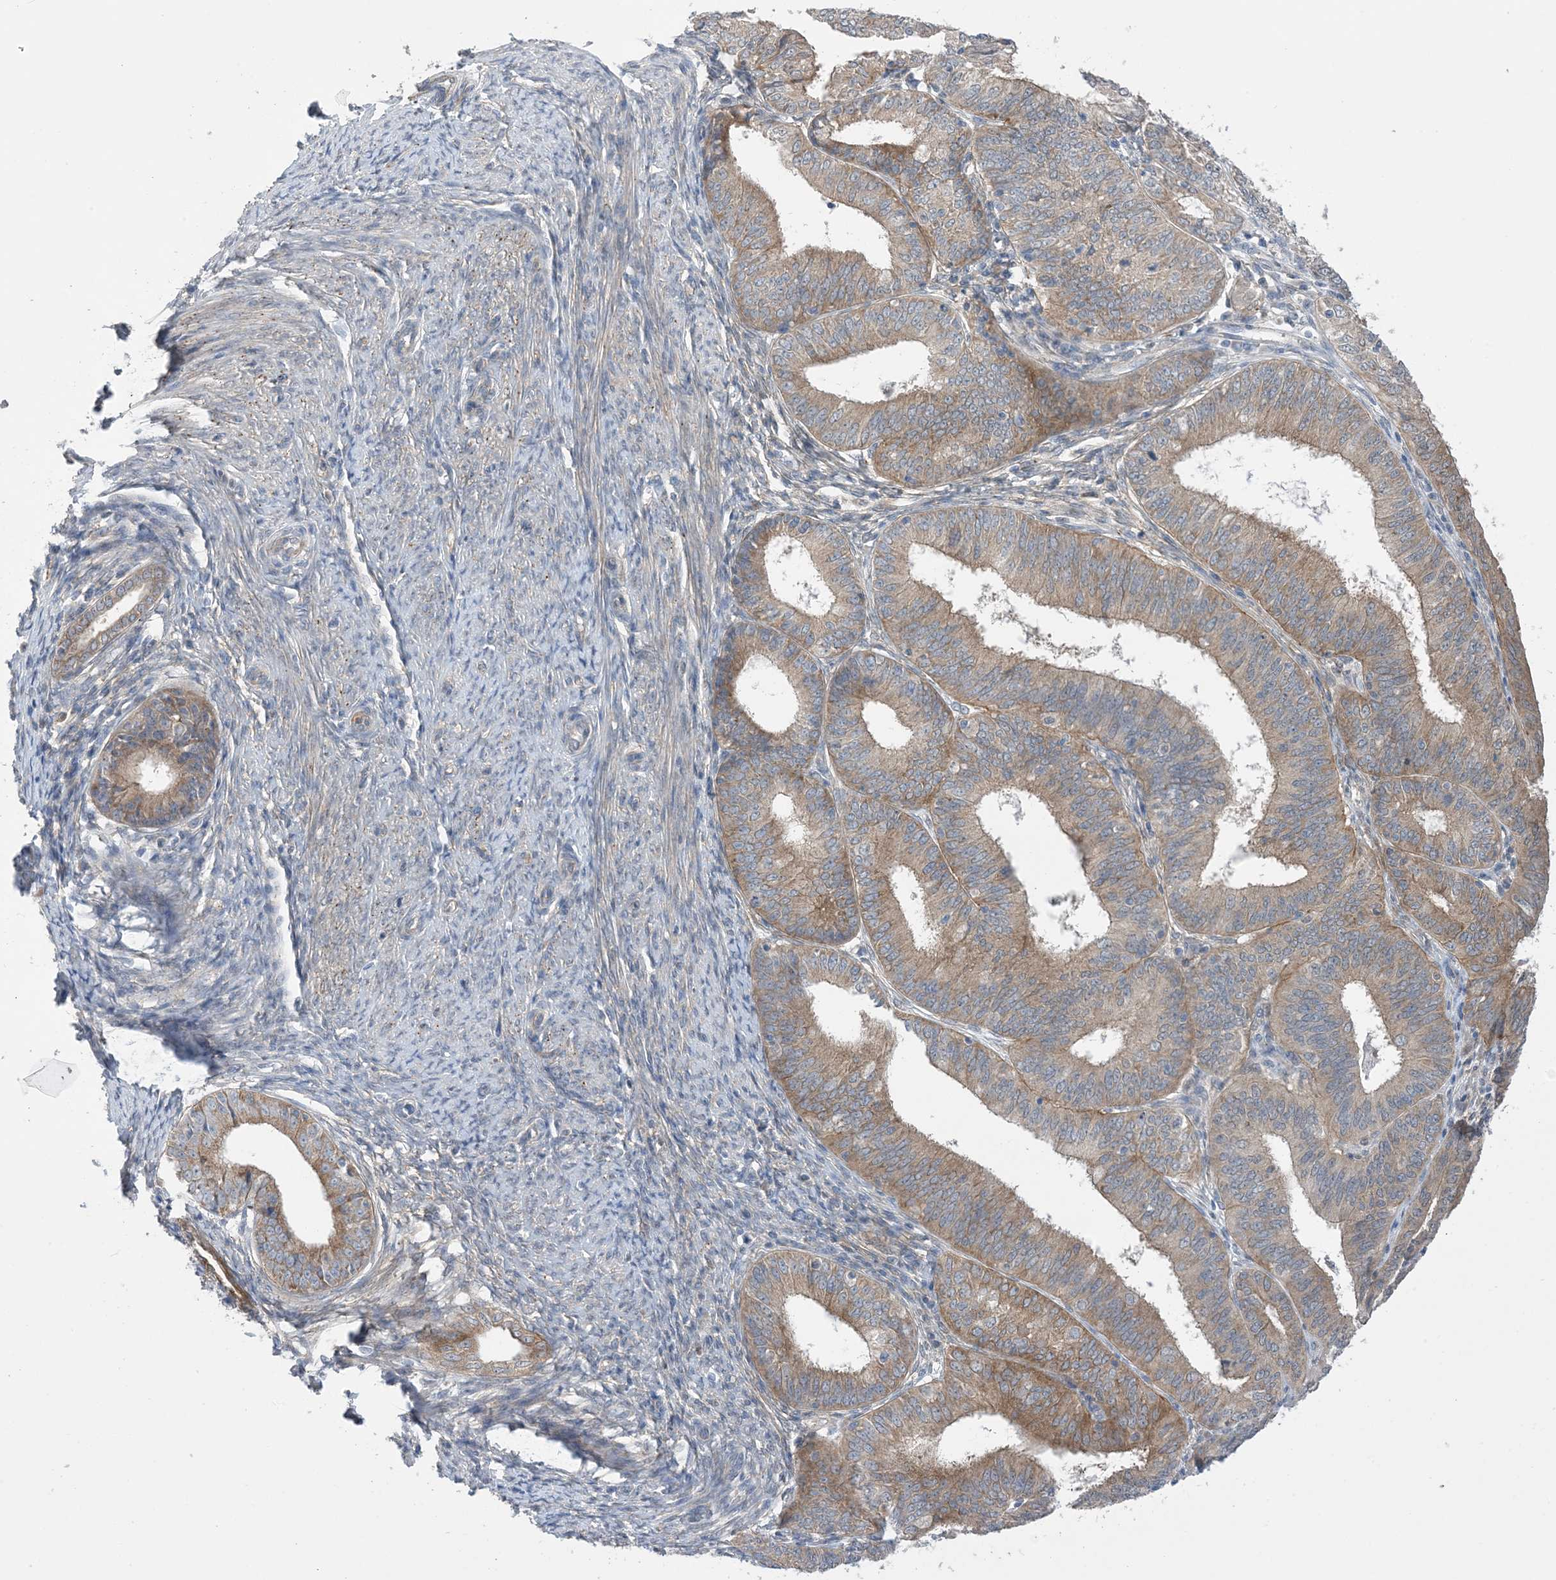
{"staining": {"intensity": "moderate", "quantity": ">75%", "location": "cytoplasmic/membranous"}, "tissue": "endometrial cancer", "cell_type": "Tumor cells", "image_type": "cancer", "snomed": [{"axis": "morphology", "description": "Adenocarcinoma, NOS"}, {"axis": "topography", "description": "Endometrium"}], "caption": "High-magnification brightfield microscopy of endometrial cancer (adenocarcinoma) stained with DAB (3,3'-diaminobenzidine) (brown) and counterstained with hematoxylin (blue). tumor cells exhibit moderate cytoplasmic/membranous expression is present in about>75% of cells.", "gene": "EHBP1", "patient": {"sex": "female", "age": 51}}